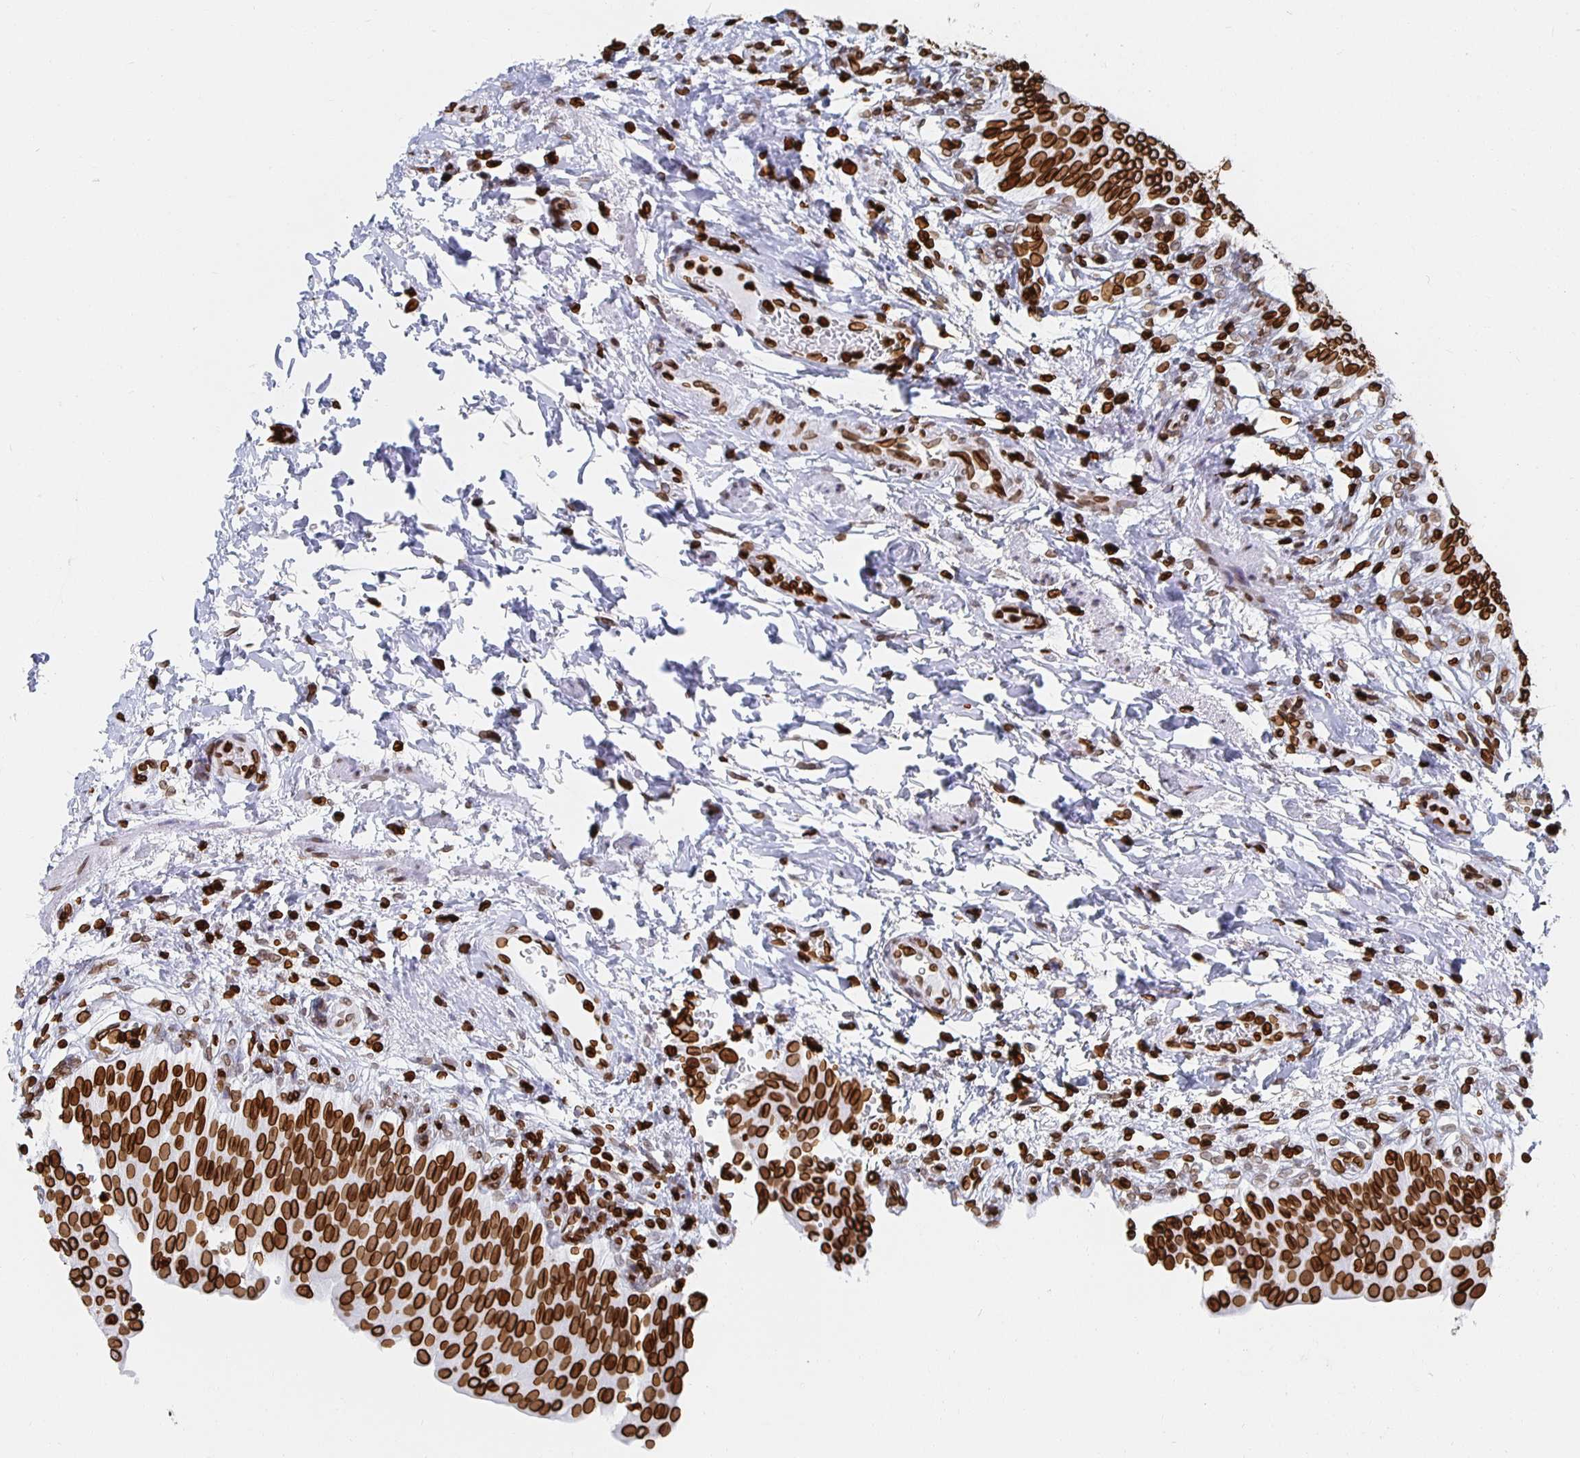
{"staining": {"intensity": "strong", "quantity": ">75%", "location": "cytoplasmic/membranous,nuclear"}, "tissue": "urinary bladder", "cell_type": "Urothelial cells", "image_type": "normal", "snomed": [{"axis": "morphology", "description": "Normal tissue, NOS"}, {"axis": "topography", "description": "Urinary bladder"}, {"axis": "topography", "description": "Peripheral nerve tissue"}], "caption": "Protein staining shows strong cytoplasmic/membranous,nuclear expression in about >75% of urothelial cells in unremarkable urinary bladder. (Brightfield microscopy of DAB IHC at high magnification).", "gene": "LMNB1", "patient": {"sex": "female", "age": 60}}